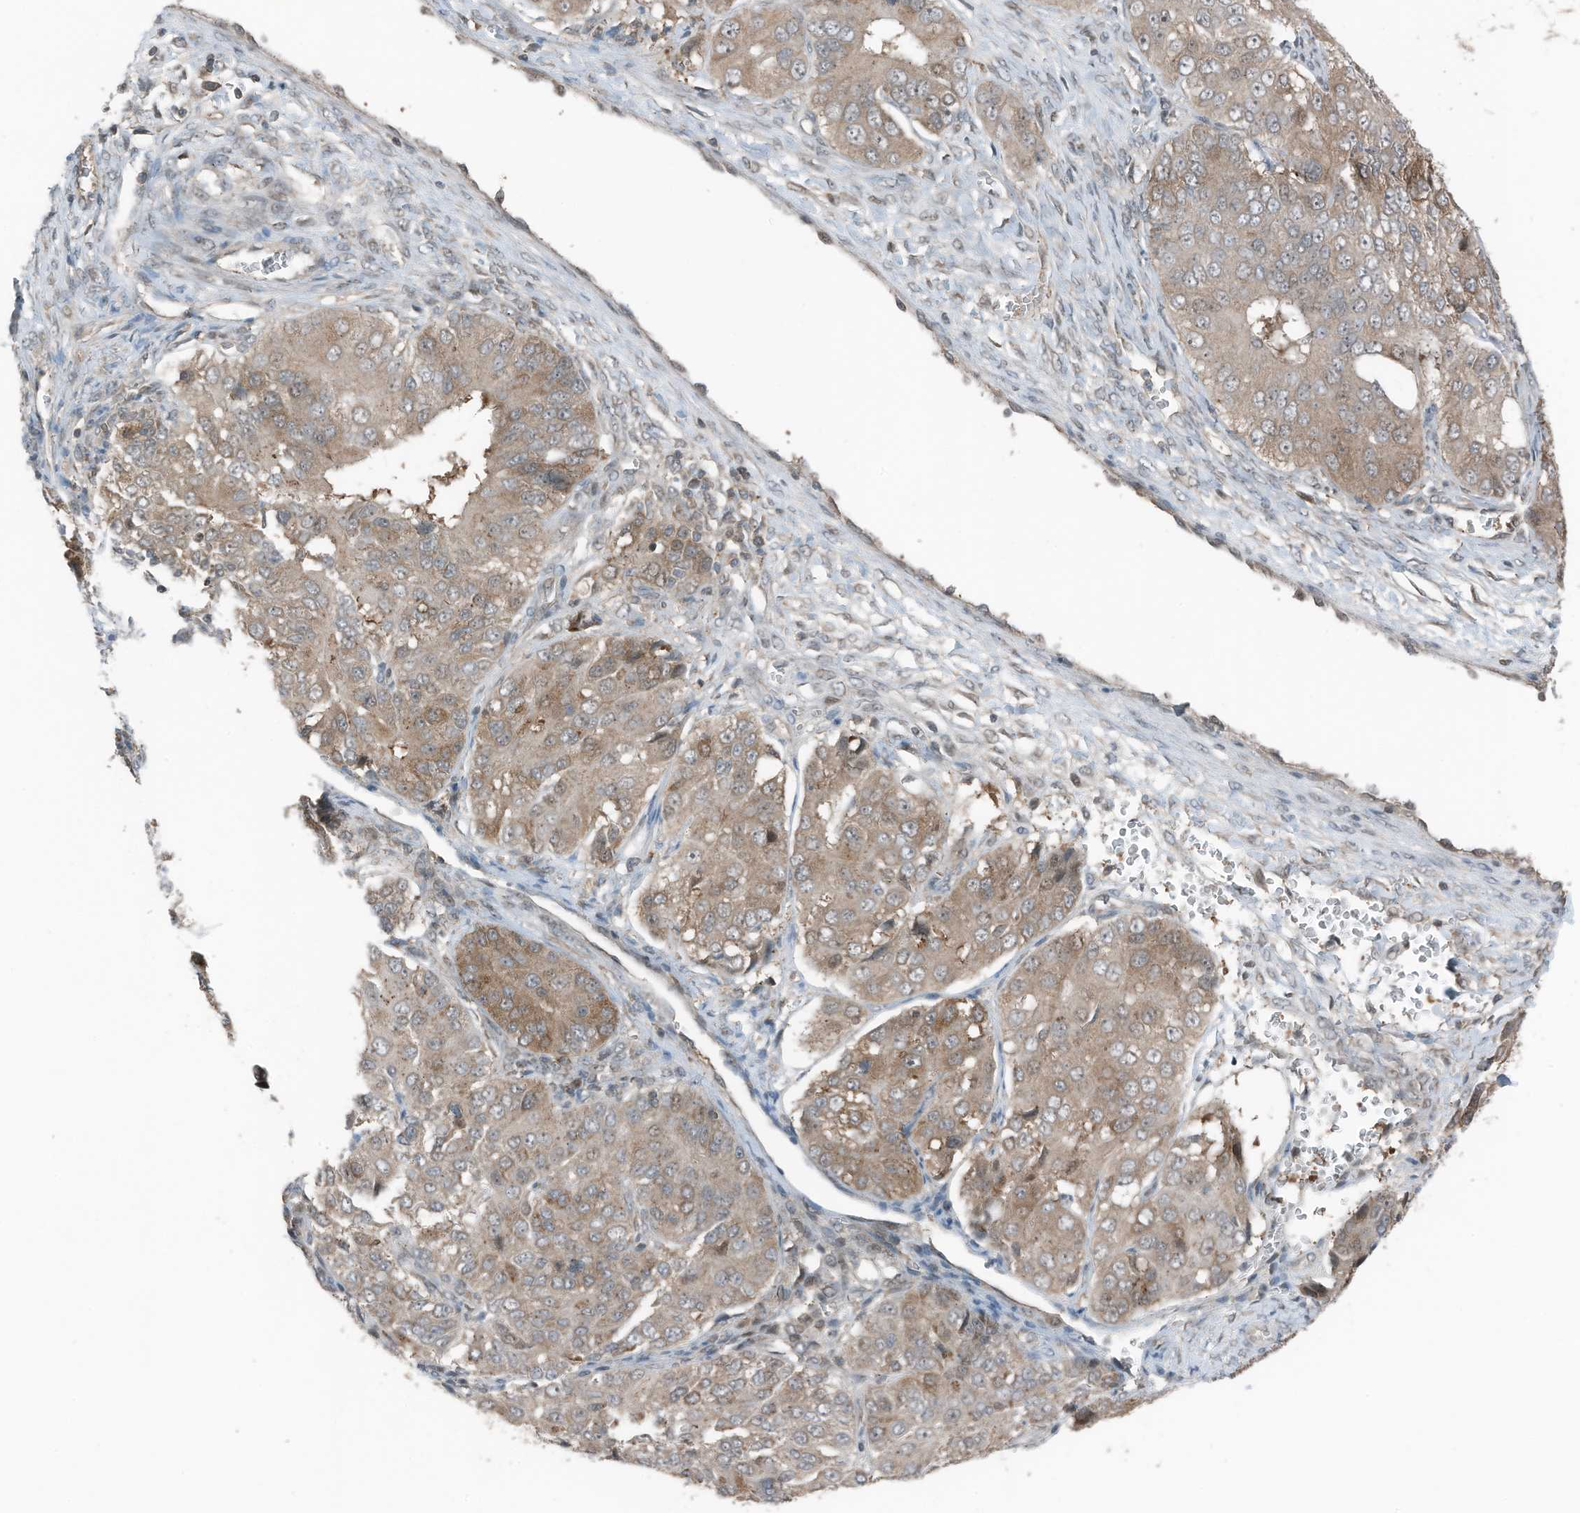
{"staining": {"intensity": "moderate", "quantity": "25%-75%", "location": "cytoplasmic/membranous"}, "tissue": "ovarian cancer", "cell_type": "Tumor cells", "image_type": "cancer", "snomed": [{"axis": "morphology", "description": "Carcinoma, endometroid"}, {"axis": "topography", "description": "Ovary"}], "caption": "An immunohistochemistry (IHC) histopathology image of tumor tissue is shown. Protein staining in brown highlights moderate cytoplasmic/membranous positivity in ovarian endometroid carcinoma within tumor cells.", "gene": "TXNDC9", "patient": {"sex": "female", "age": 51}}